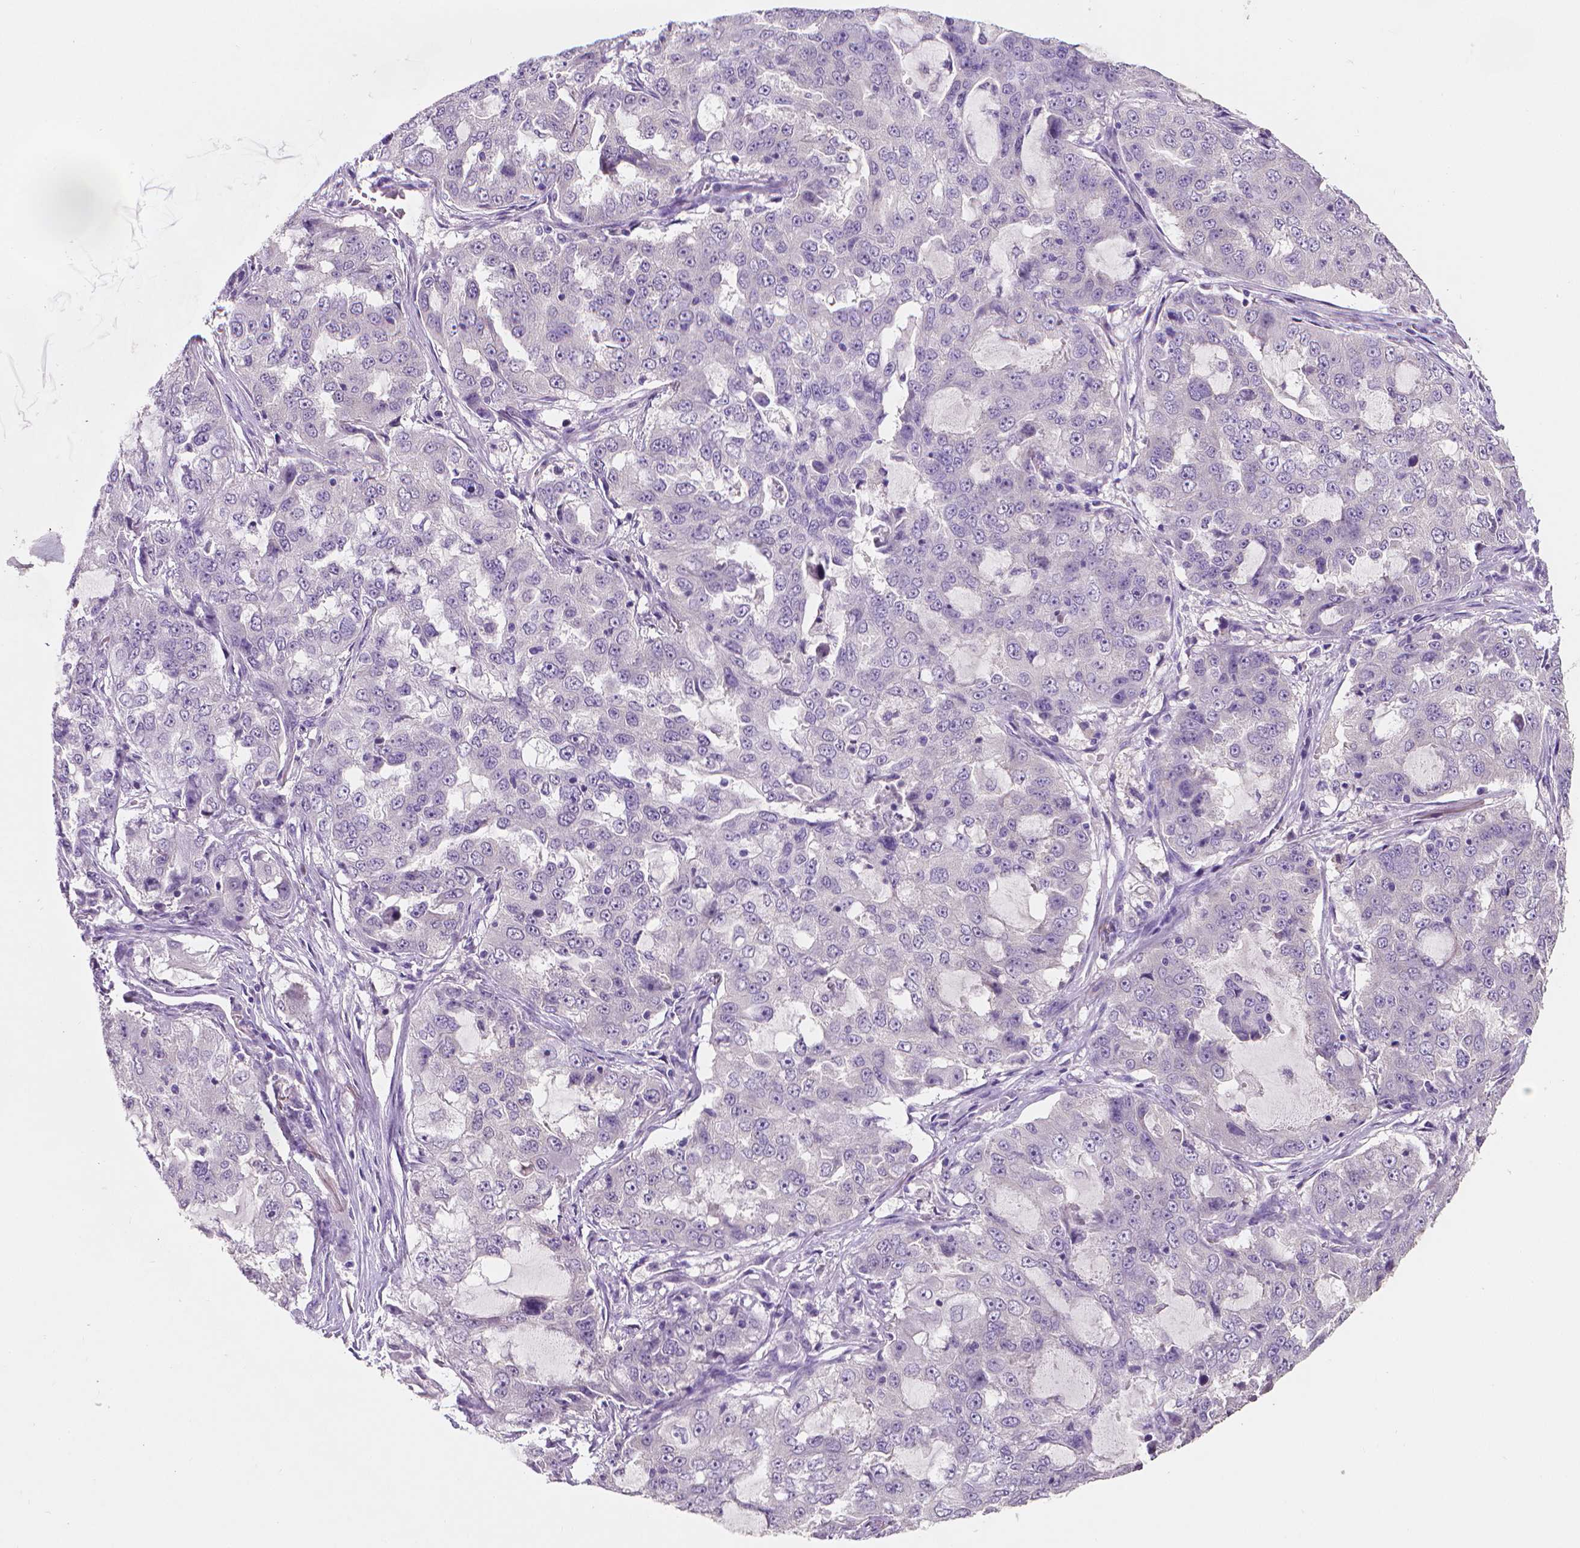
{"staining": {"intensity": "negative", "quantity": "none", "location": "none"}, "tissue": "lung cancer", "cell_type": "Tumor cells", "image_type": "cancer", "snomed": [{"axis": "morphology", "description": "Adenocarcinoma, NOS"}, {"axis": "topography", "description": "Lung"}], "caption": "Protein analysis of lung adenocarcinoma reveals no significant positivity in tumor cells.", "gene": "FASN", "patient": {"sex": "female", "age": 61}}